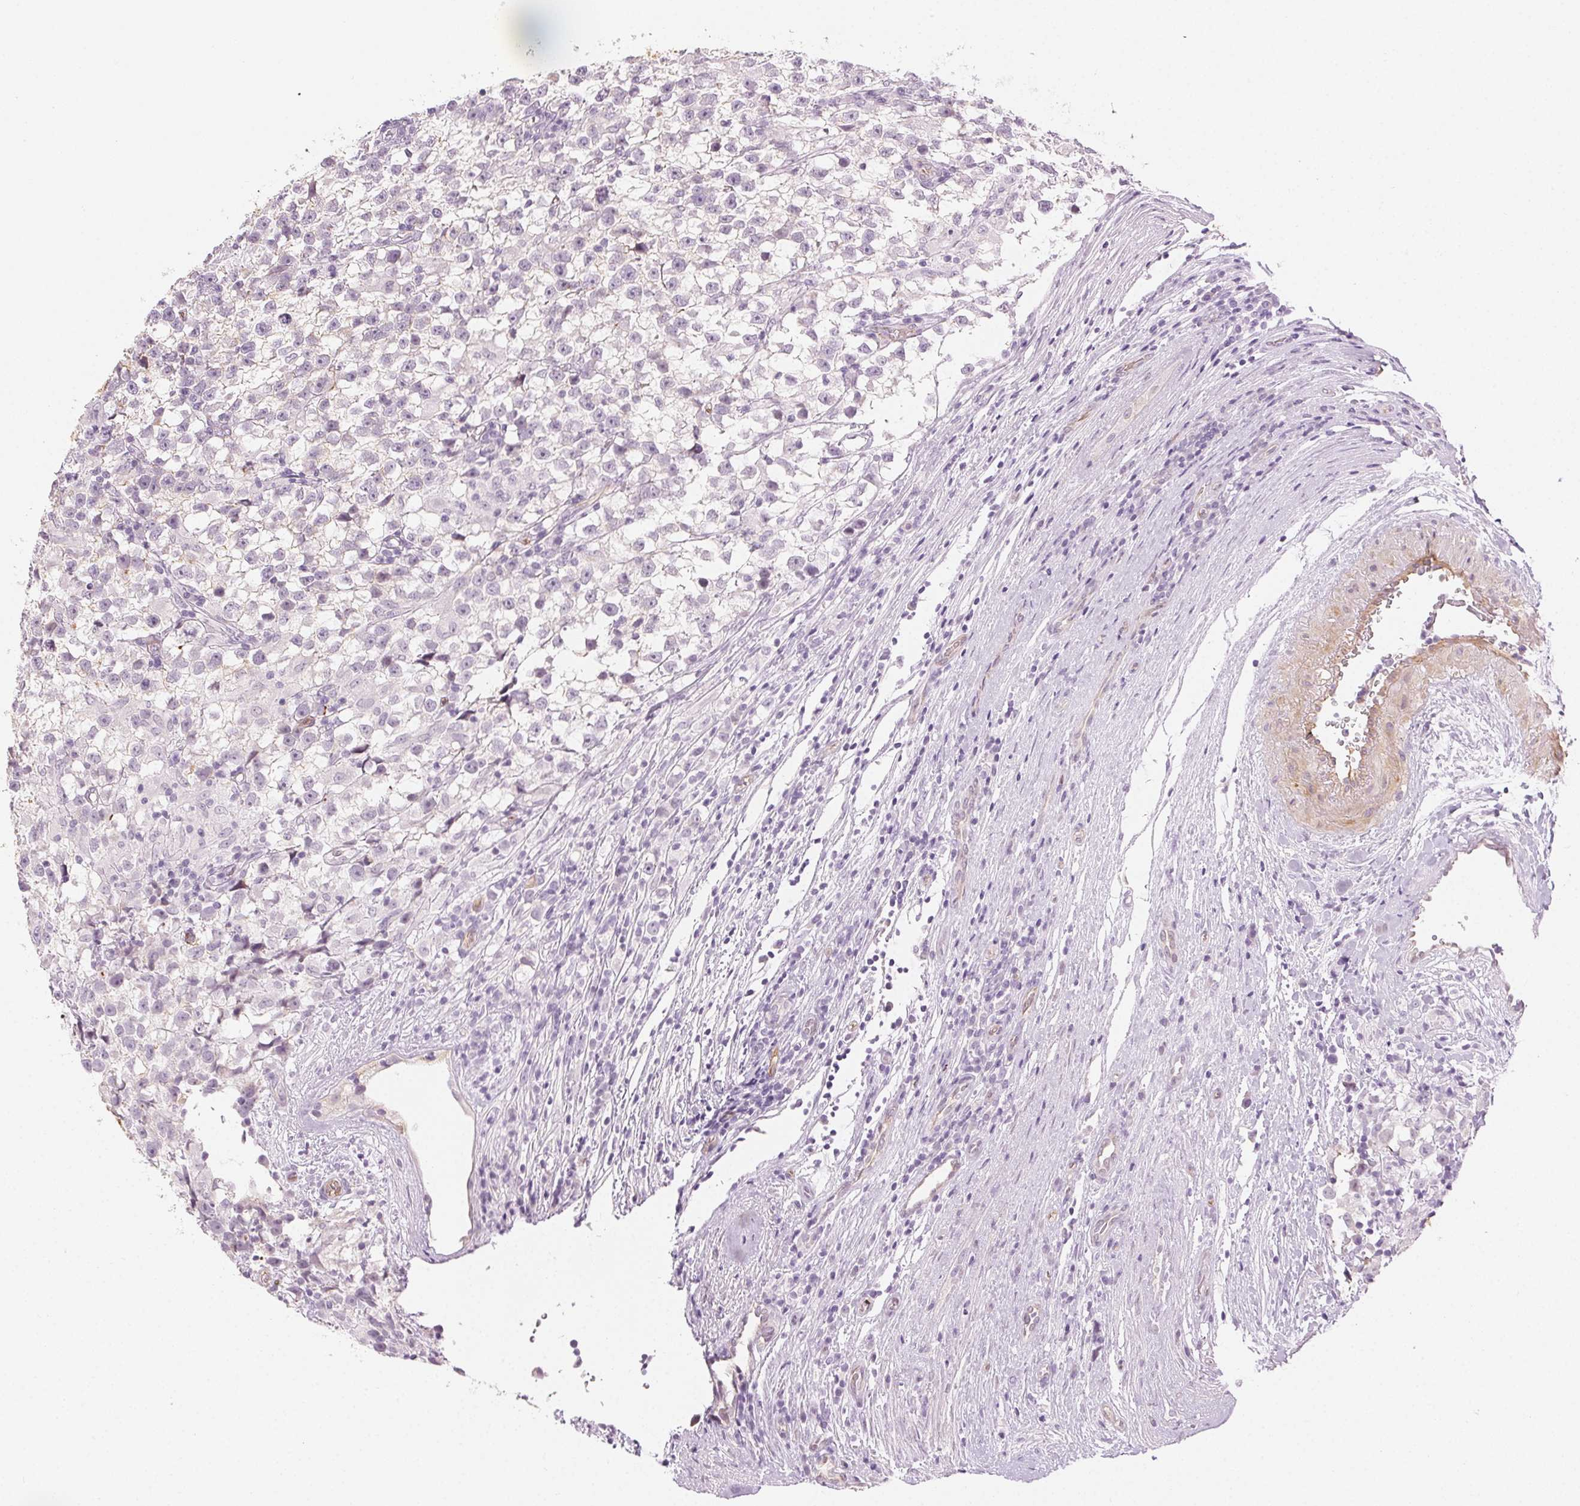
{"staining": {"intensity": "negative", "quantity": "none", "location": "none"}, "tissue": "testis cancer", "cell_type": "Tumor cells", "image_type": "cancer", "snomed": [{"axis": "morphology", "description": "Seminoma, NOS"}, {"axis": "topography", "description": "Testis"}], "caption": "An immunohistochemistry (IHC) histopathology image of testis cancer (seminoma) is shown. There is no staining in tumor cells of testis cancer (seminoma).", "gene": "AIF1L", "patient": {"sex": "male", "age": 31}}